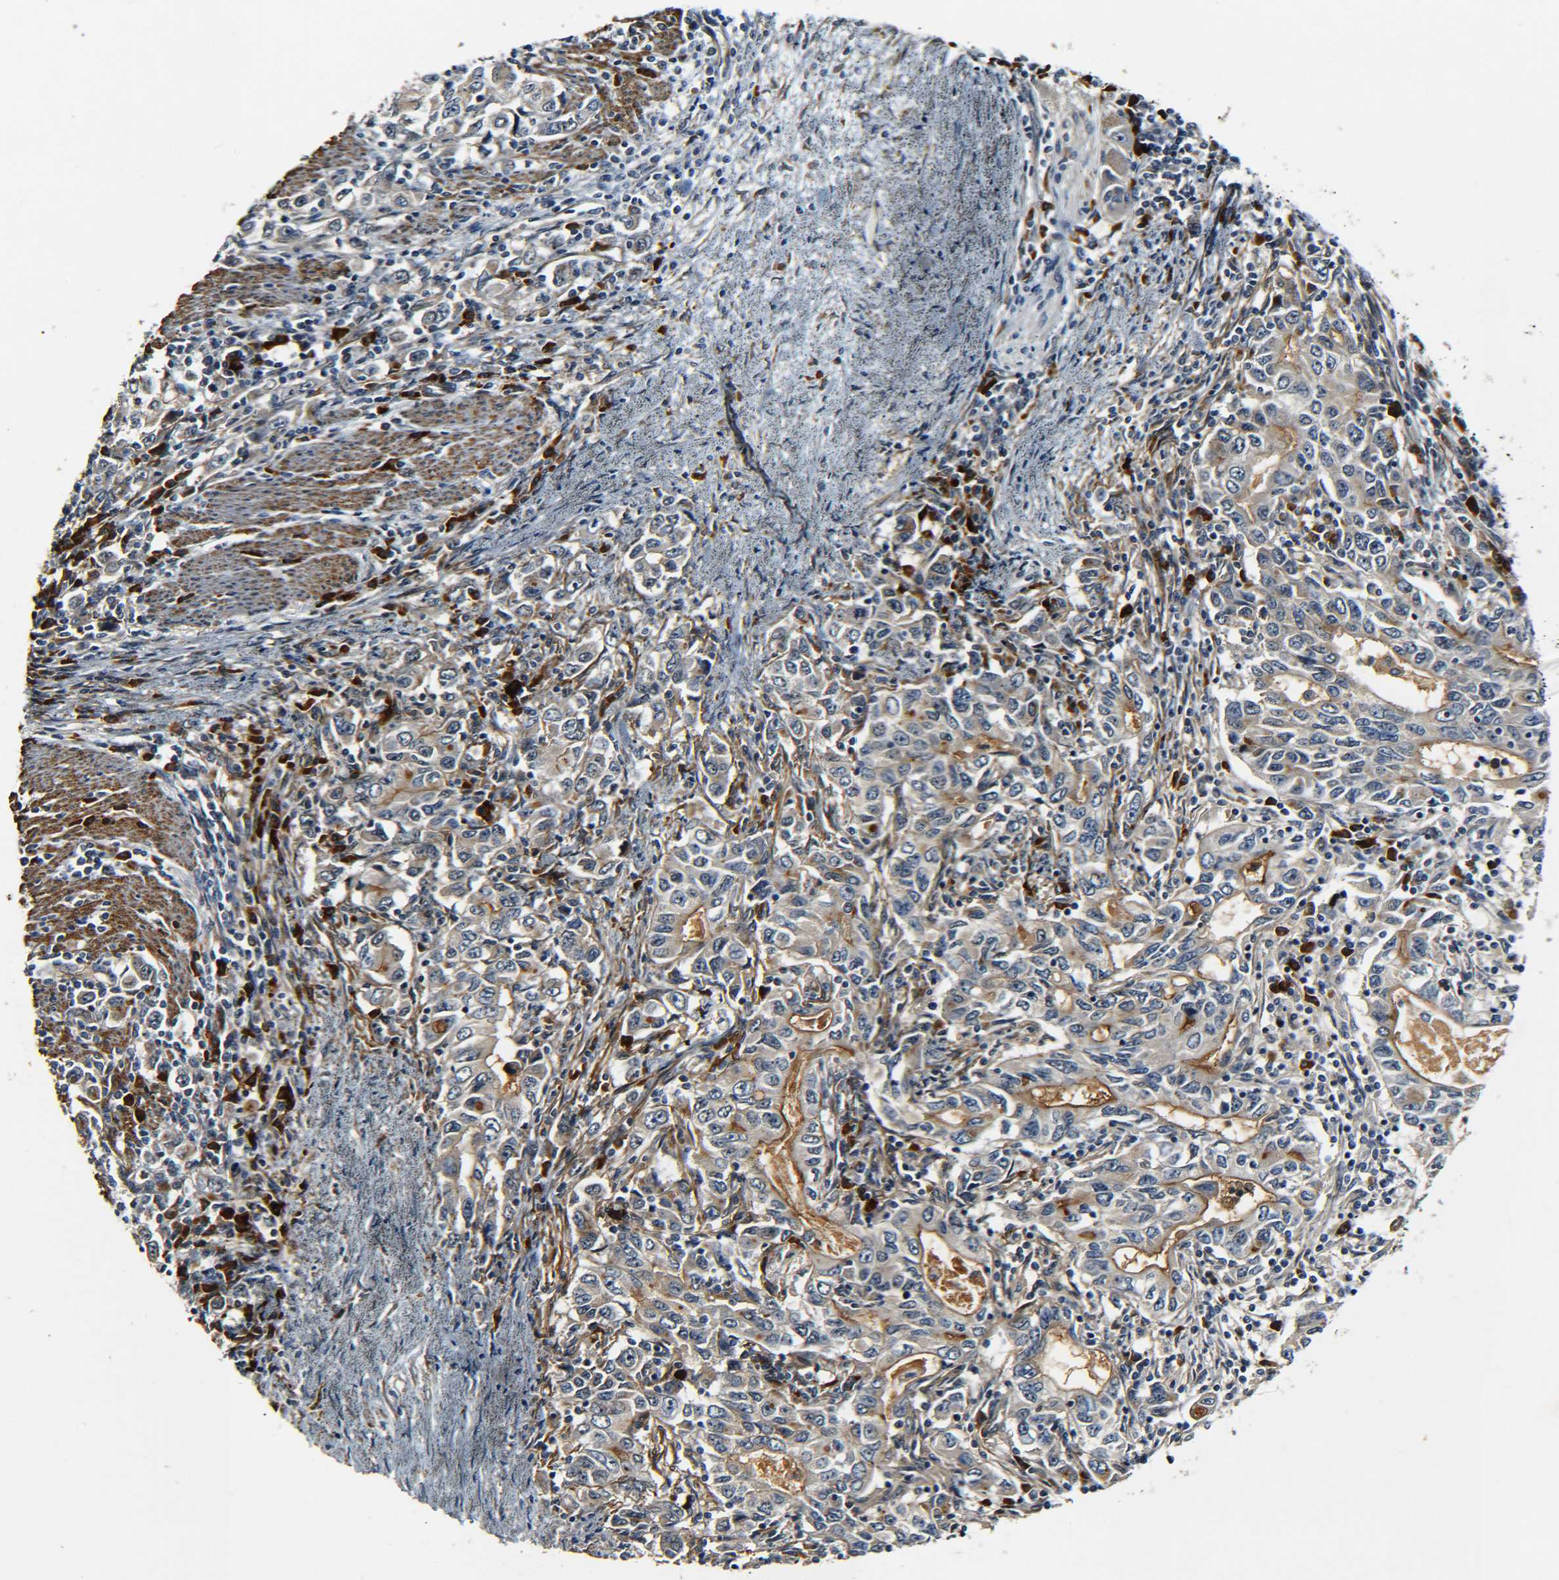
{"staining": {"intensity": "weak", "quantity": ">75%", "location": "cytoplasmic/membranous"}, "tissue": "stomach cancer", "cell_type": "Tumor cells", "image_type": "cancer", "snomed": [{"axis": "morphology", "description": "Adenocarcinoma, NOS"}, {"axis": "topography", "description": "Stomach, lower"}], "caption": "Stomach cancer (adenocarcinoma) tissue exhibits weak cytoplasmic/membranous staining in approximately >75% of tumor cells", "gene": "MEIS1", "patient": {"sex": "female", "age": 72}}